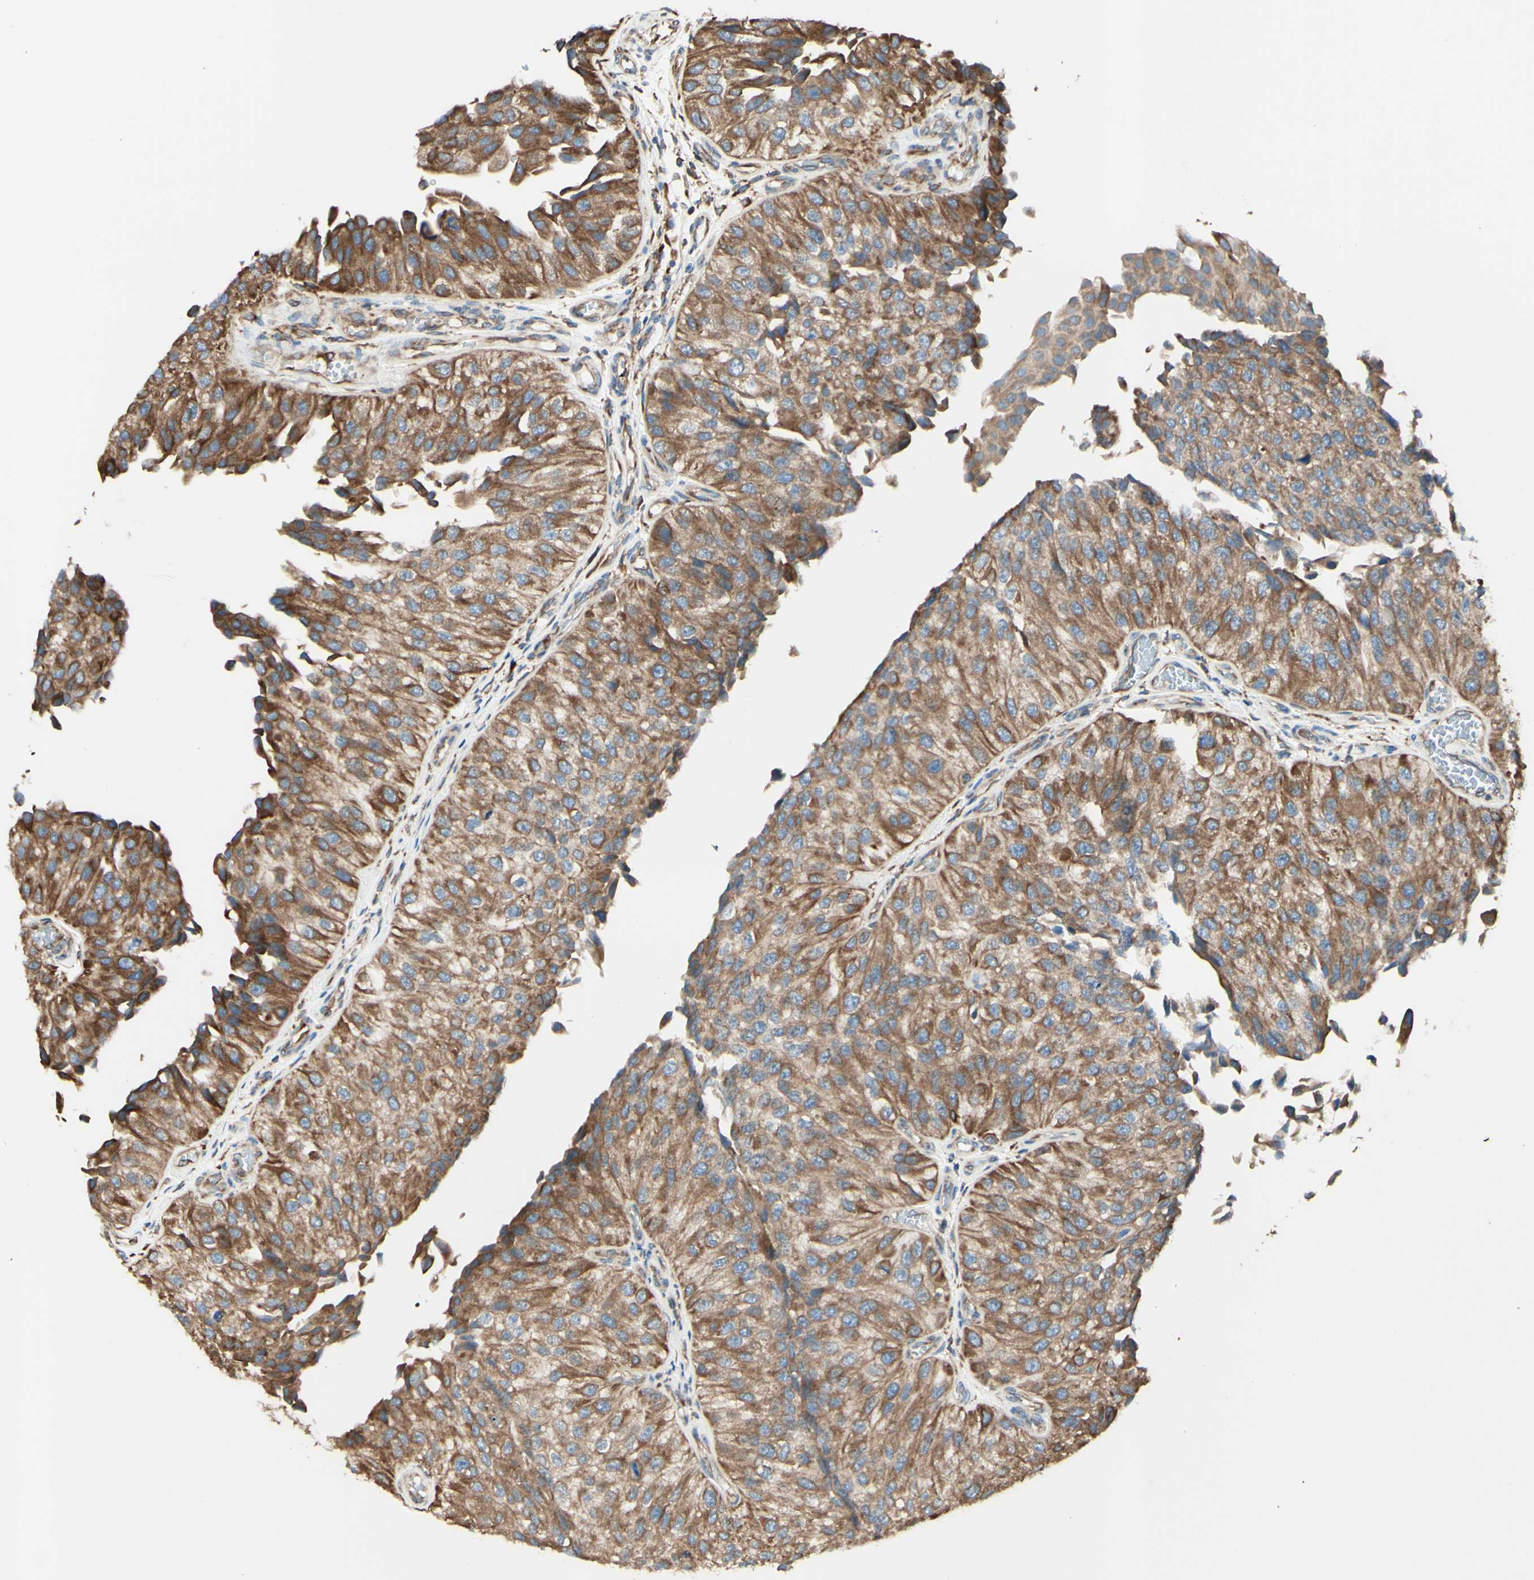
{"staining": {"intensity": "moderate", "quantity": ">75%", "location": "cytoplasmic/membranous"}, "tissue": "urothelial cancer", "cell_type": "Tumor cells", "image_type": "cancer", "snomed": [{"axis": "morphology", "description": "Urothelial carcinoma, High grade"}, {"axis": "topography", "description": "Kidney"}, {"axis": "topography", "description": "Urinary bladder"}], "caption": "Immunohistochemistry (IHC) of high-grade urothelial carcinoma shows medium levels of moderate cytoplasmic/membranous positivity in approximately >75% of tumor cells.", "gene": "DNAJB11", "patient": {"sex": "male", "age": 77}}